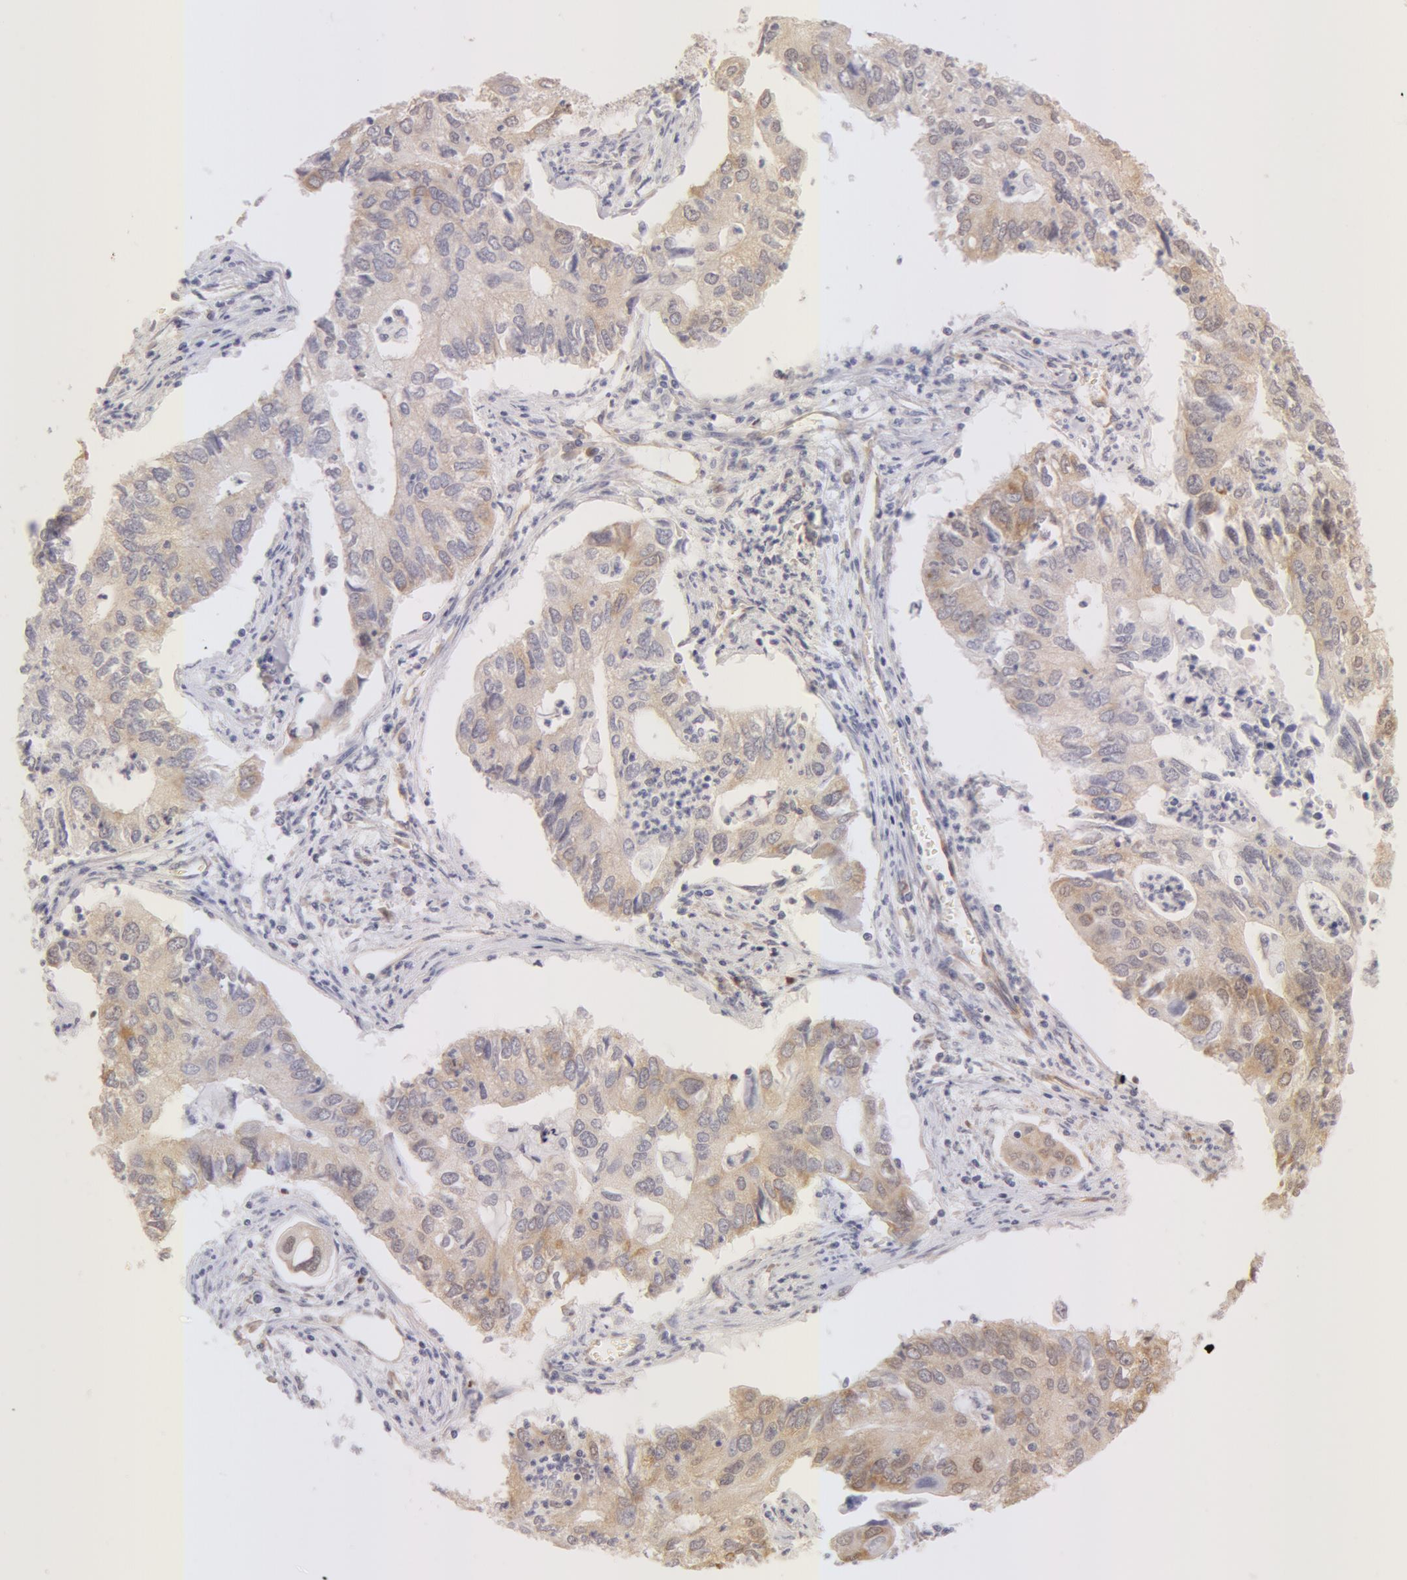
{"staining": {"intensity": "weak", "quantity": "25%-75%", "location": "cytoplasmic/membranous"}, "tissue": "lung cancer", "cell_type": "Tumor cells", "image_type": "cancer", "snomed": [{"axis": "morphology", "description": "Adenocarcinoma, NOS"}, {"axis": "topography", "description": "Lung"}], "caption": "Lung cancer (adenocarcinoma) was stained to show a protein in brown. There is low levels of weak cytoplasmic/membranous positivity in about 25%-75% of tumor cells. The staining is performed using DAB brown chromogen to label protein expression. The nuclei are counter-stained blue using hematoxylin.", "gene": "DDX3Y", "patient": {"sex": "male", "age": 48}}